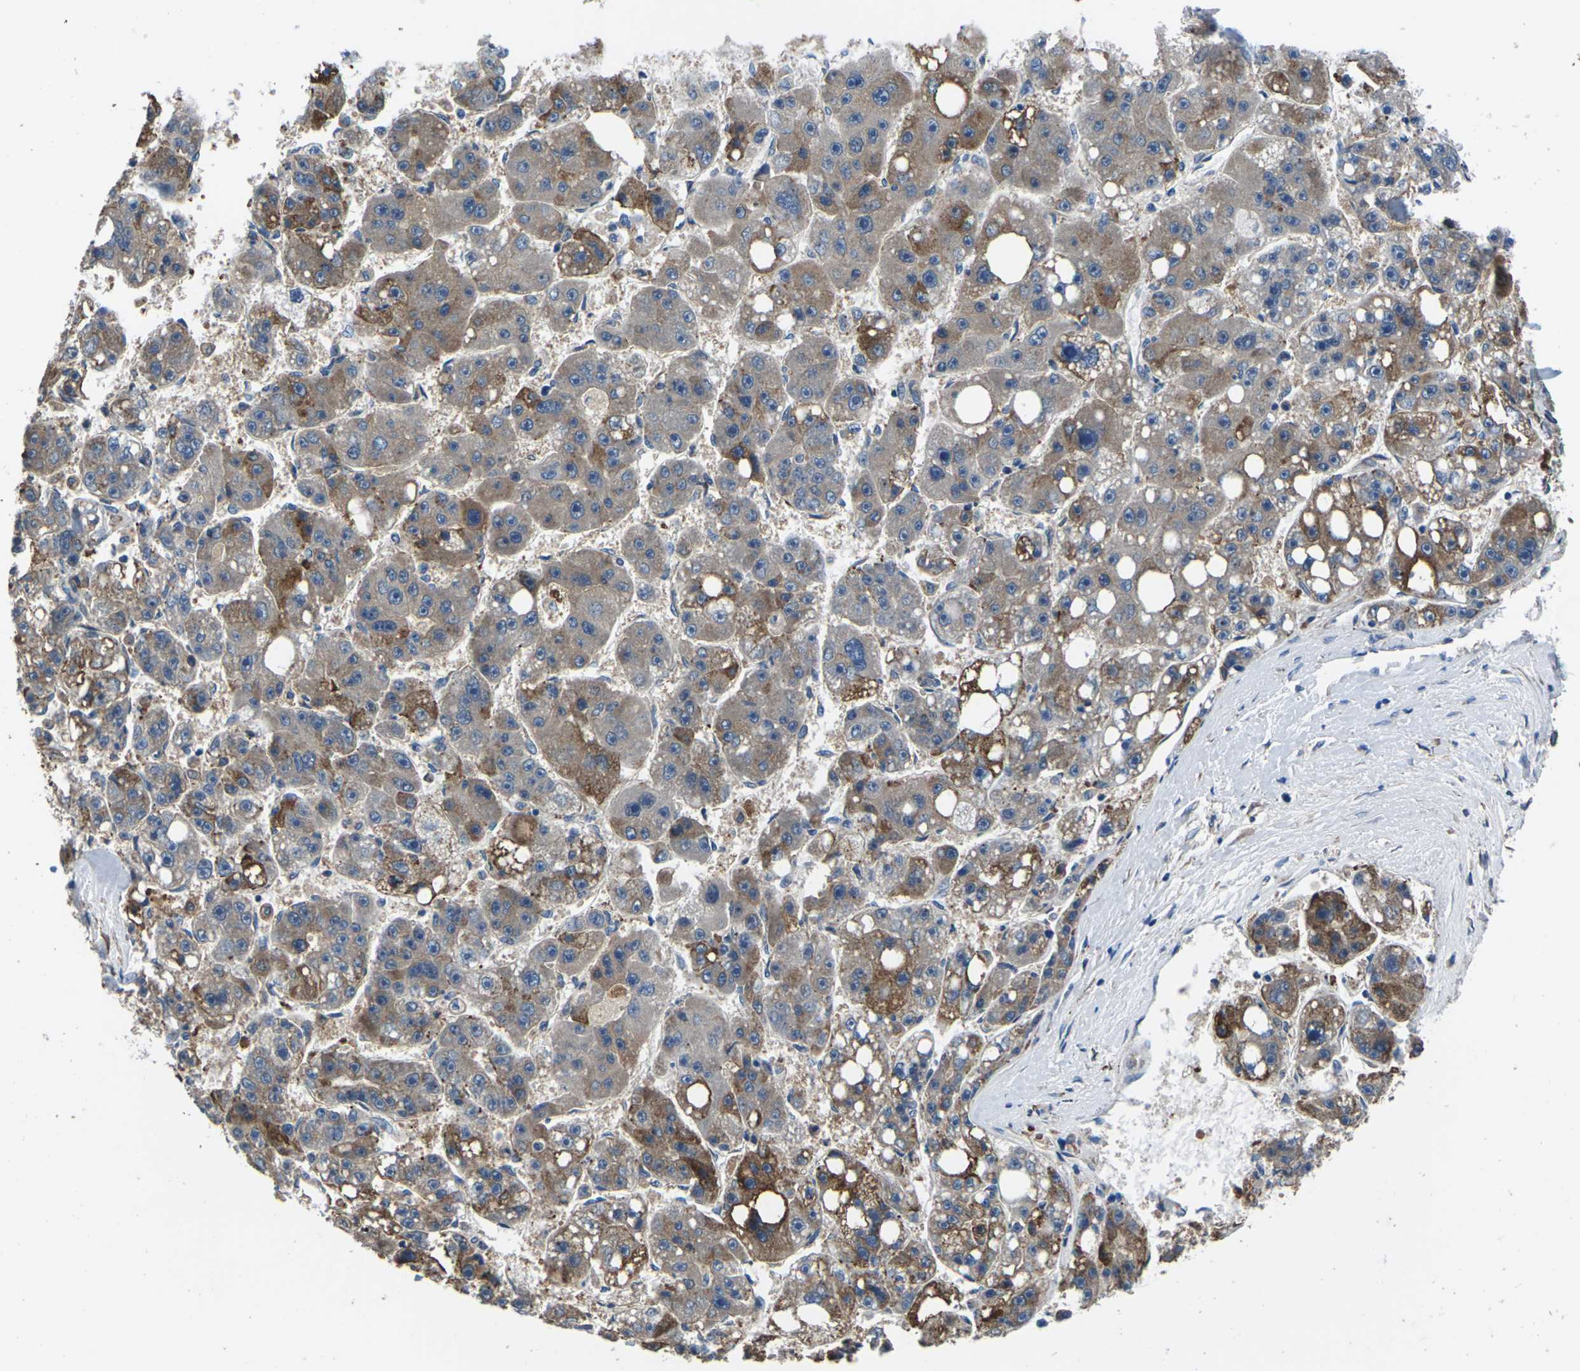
{"staining": {"intensity": "moderate", "quantity": ">75%", "location": "cytoplasmic/membranous"}, "tissue": "liver cancer", "cell_type": "Tumor cells", "image_type": "cancer", "snomed": [{"axis": "morphology", "description": "Carcinoma, Hepatocellular, NOS"}, {"axis": "topography", "description": "Liver"}], "caption": "Protein analysis of liver cancer tissue exhibits moderate cytoplasmic/membranous positivity in about >75% of tumor cells.", "gene": "GABRP", "patient": {"sex": "female", "age": 61}}